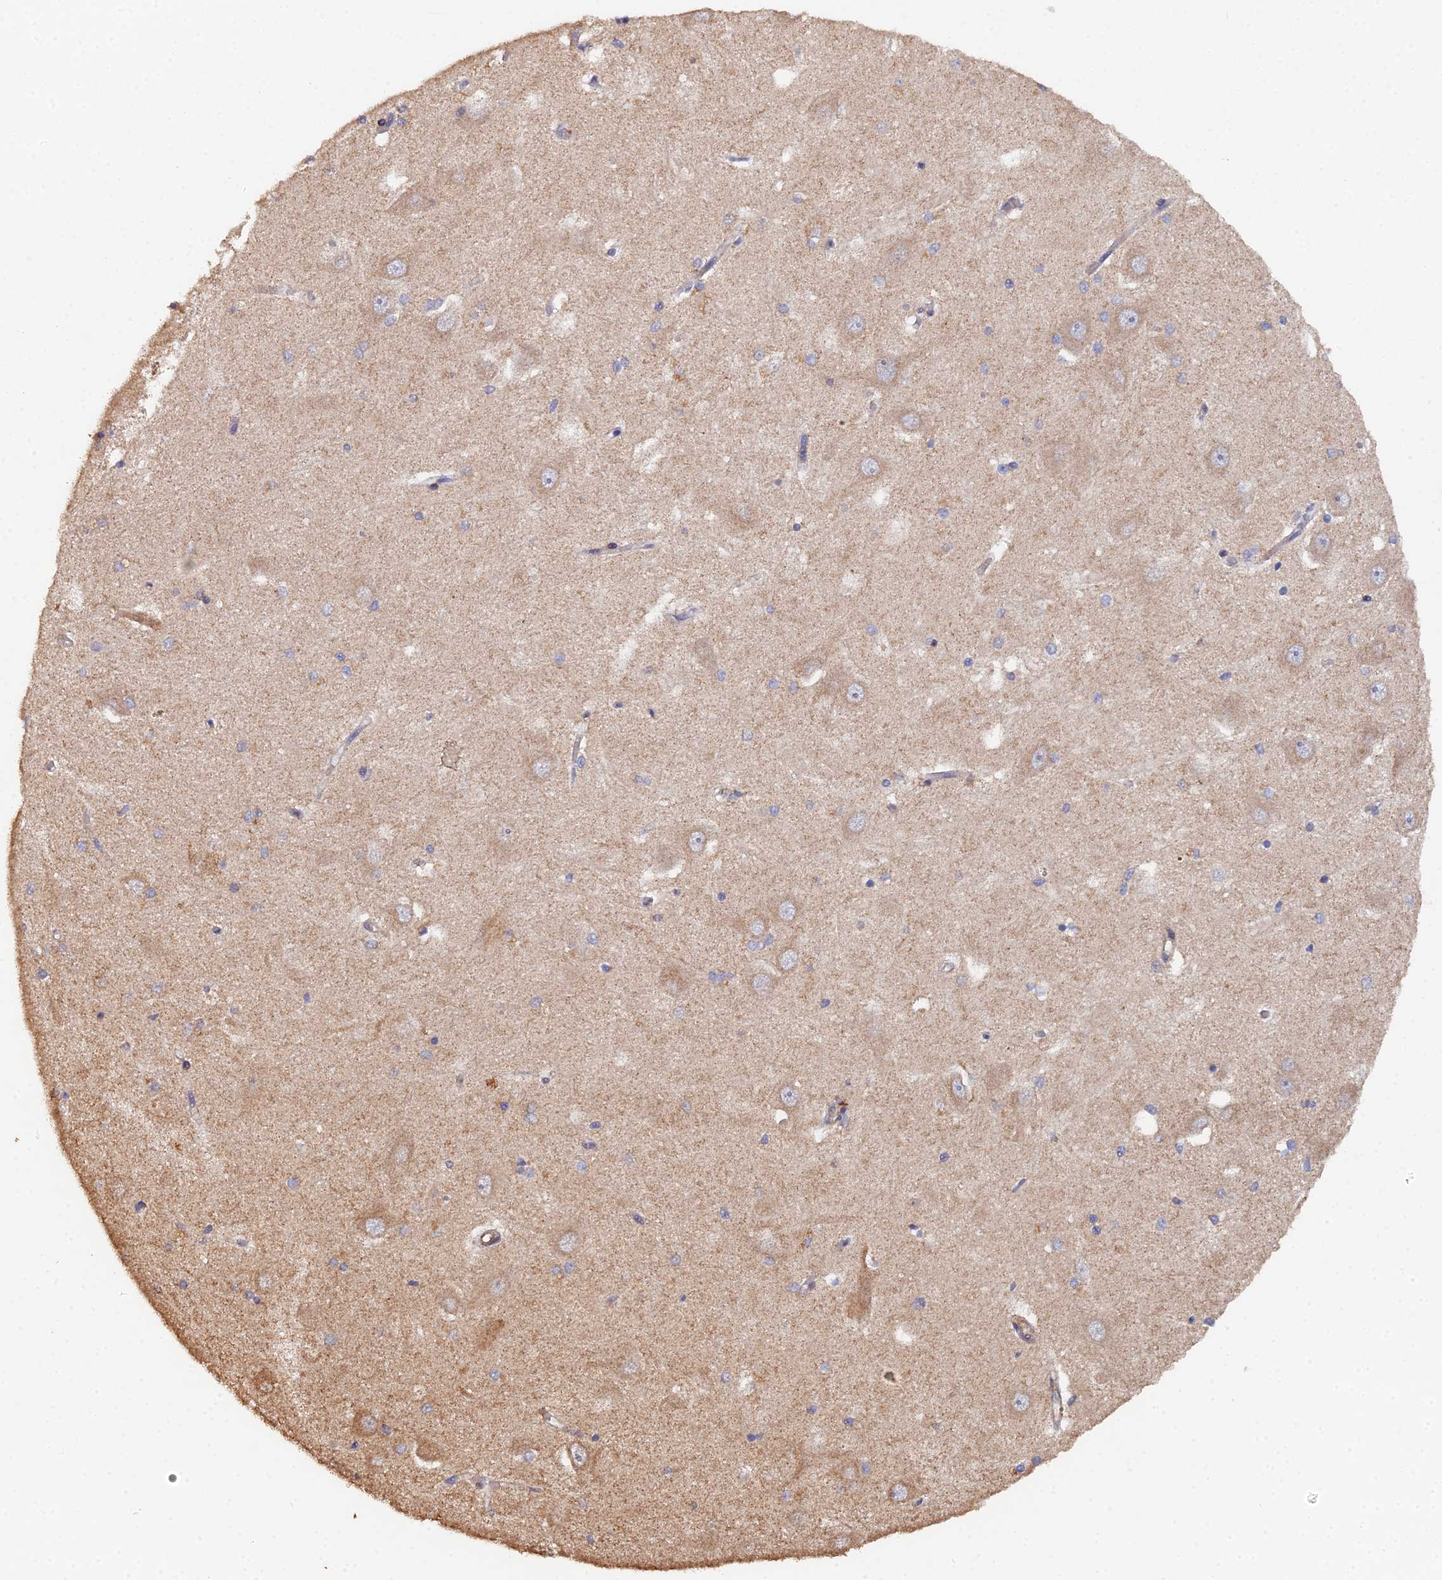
{"staining": {"intensity": "weak", "quantity": "<25%", "location": "cytoplasmic/membranous"}, "tissue": "hippocampus", "cell_type": "Glial cells", "image_type": "normal", "snomed": [{"axis": "morphology", "description": "Normal tissue, NOS"}, {"axis": "topography", "description": "Hippocampus"}], "caption": "DAB (3,3'-diaminobenzidine) immunohistochemical staining of unremarkable human hippocampus demonstrates no significant positivity in glial cells.", "gene": "SPANXN4", "patient": {"sex": "male", "age": 45}}